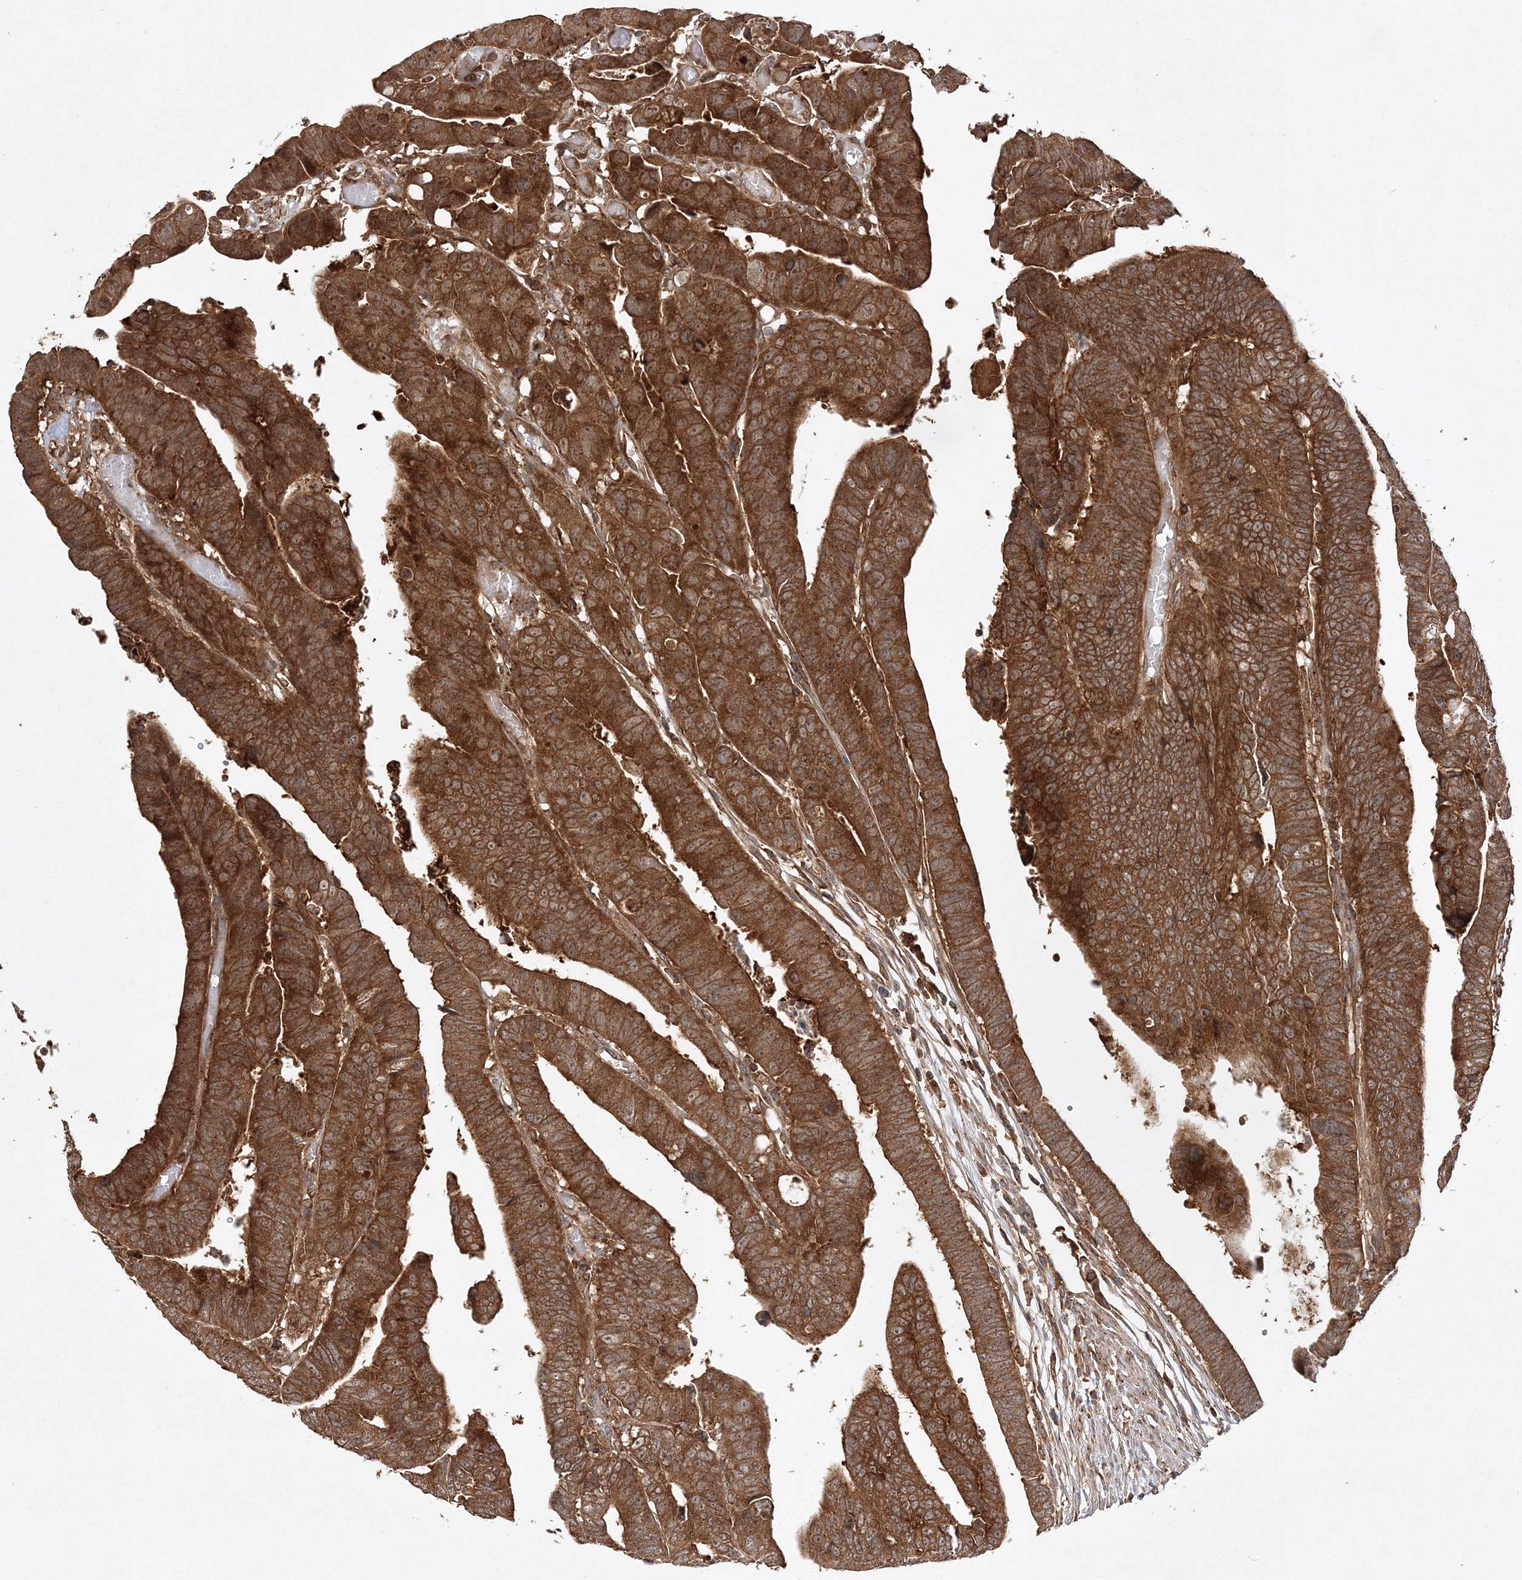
{"staining": {"intensity": "strong", "quantity": ">75%", "location": "cytoplasmic/membranous"}, "tissue": "colorectal cancer", "cell_type": "Tumor cells", "image_type": "cancer", "snomed": [{"axis": "morphology", "description": "Adenocarcinoma, NOS"}, {"axis": "topography", "description": "Rectum"}], "caption": "Immunohistochemical staining of adenocarcinoma (colorectal) demonstrates high levels of strong cytoplasmic/membranous protein expression in about >75% of tumor cells.", "gene": "WDR37", "patient": {"sex": "female", "age": 65}}